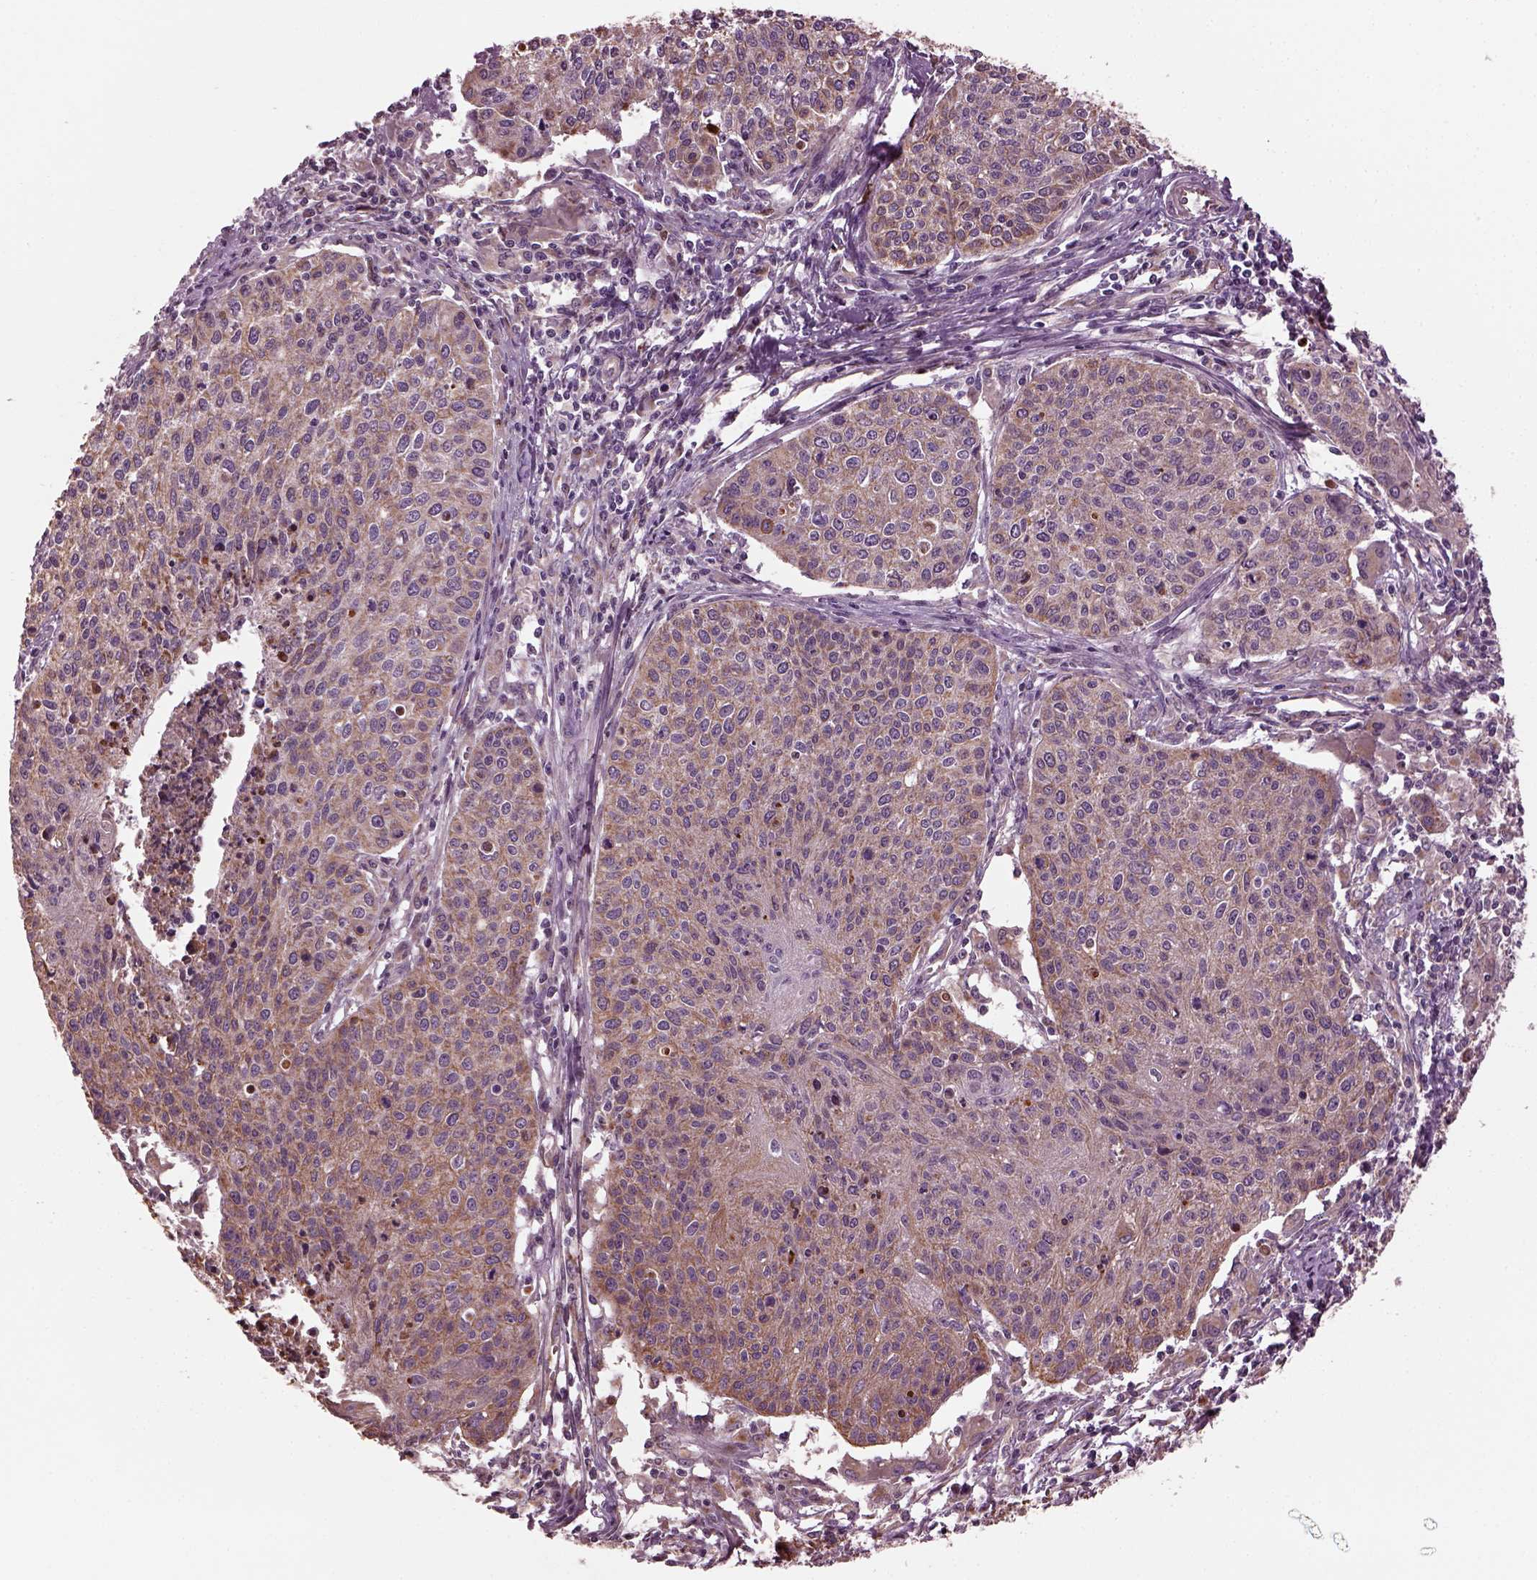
{"staining": {"intensity": "moderate", "quantity": "25%-75%", "location": "cytoplasmic/membranous"}, "tissue": "cervical cancer", "cell_type": "Tumor cells", "image_type": "cancer", "snomed": [{"axis": "morphology", "description": "Squamous cell carcinoma, NOS"}, {"axis": "topography", "description": "Cervix"}], "caption": "DAB (3,3'-diaminobenzidine) immunohistochemical staining of human cervical cancer exhibits moderate cytoplasmic/membranous protein staining in approximately 25%-75% of tumor cells.", "gene": "RUFY3", "patient": {"sex": "female", "age": 38}}